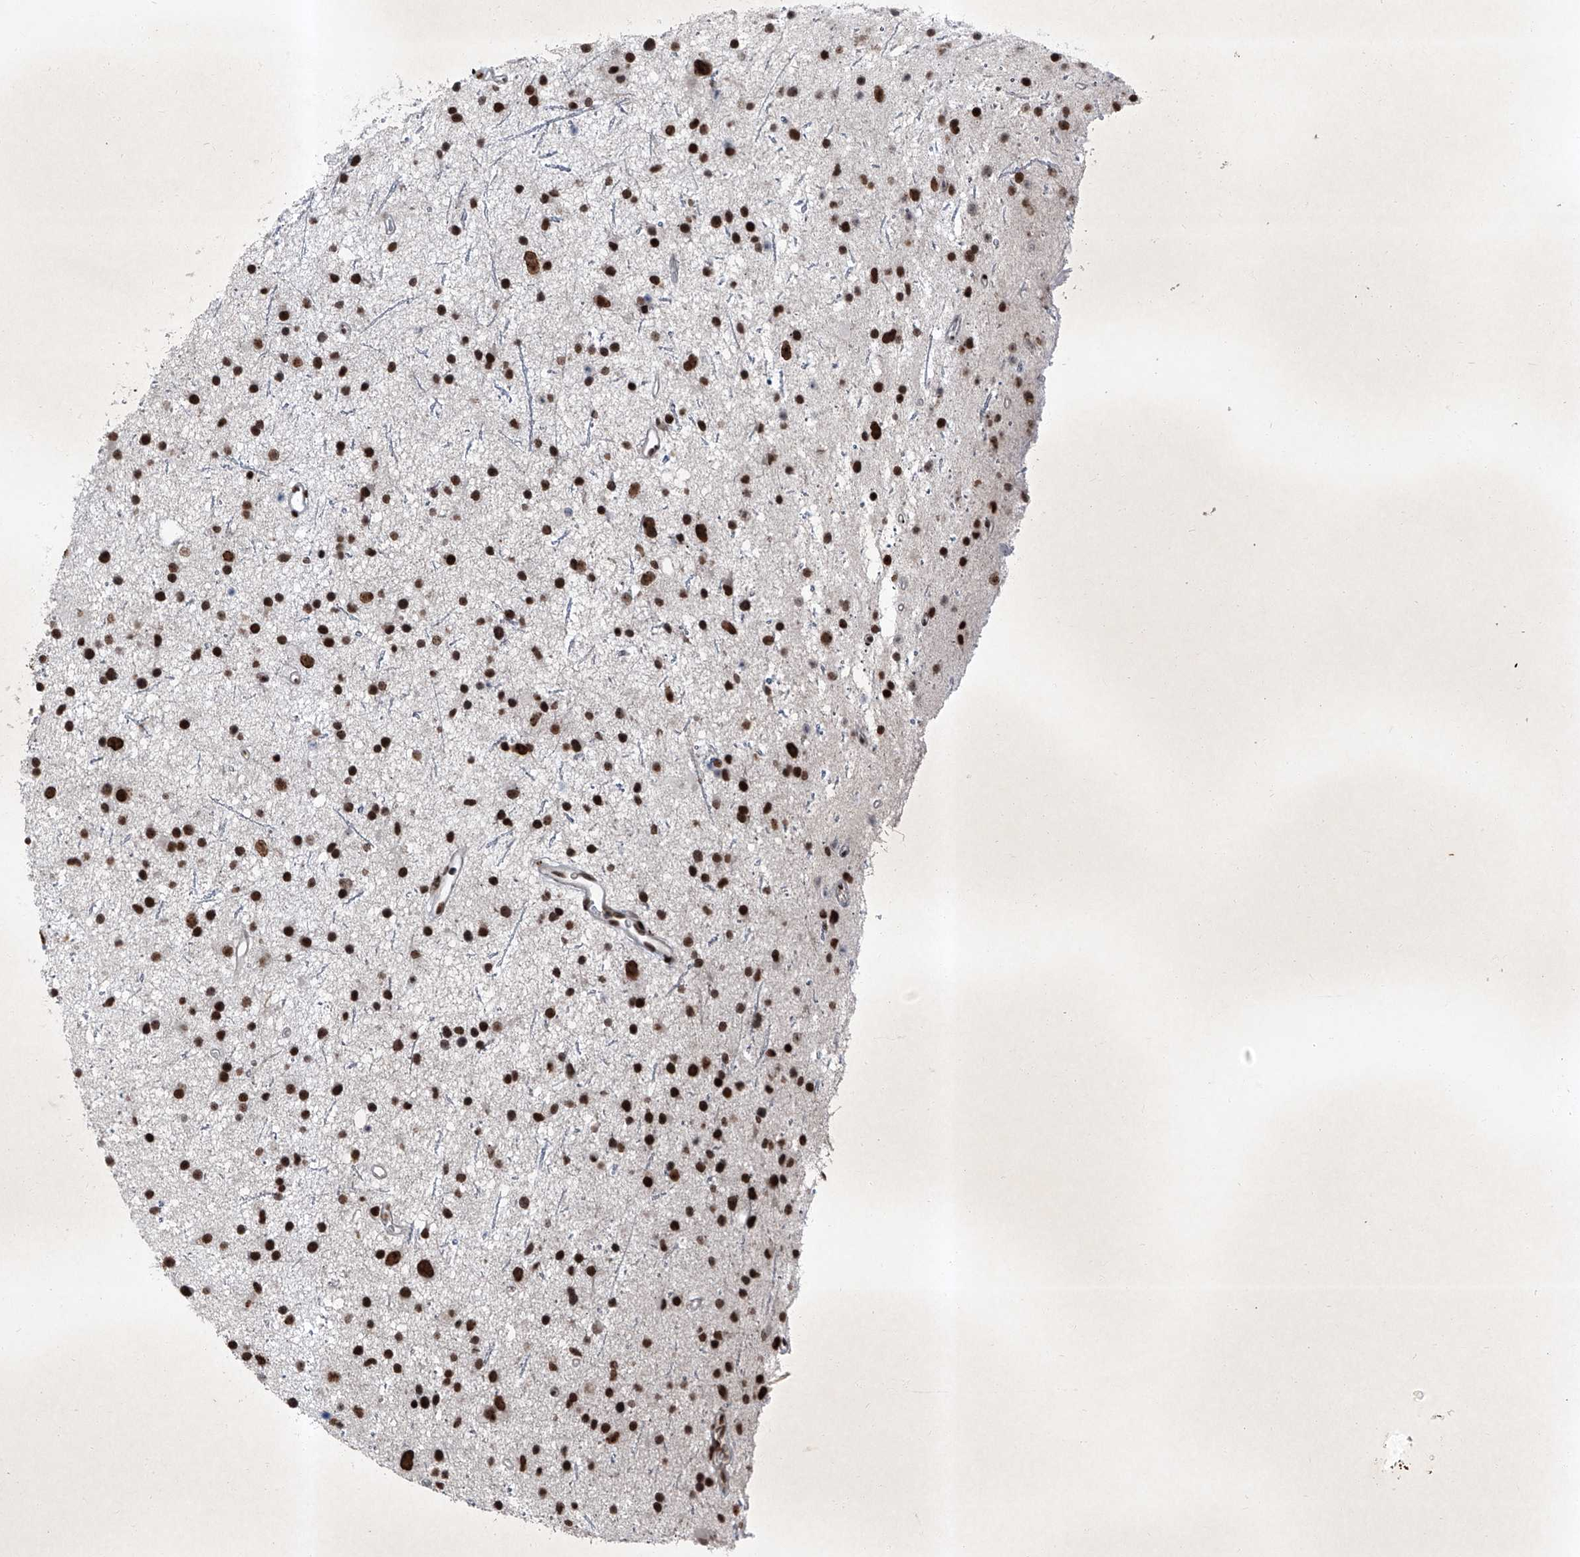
{"staining": {"intensity": "strong", "quantity": ">75%", "location": "nuclear"}, "tissue": "glioma", "cell_type": "Tumor cells", "image_type": "cancer", "snomed": [{"axis": "morphology", "description": "Glioma, malignant, Low grade"}, {"axis": "topography", "description": "Cerebral cortex"}], "caption": "Glioma stained with immunohistochemistry (IHC) reveals strong nuclear positivity in about >75% of tumor cells. (brown staining indicates protein expression, while blue staining denotes nuclei).", "gene": "BMI1", "patient": {"sex": "female", "age": 39}}